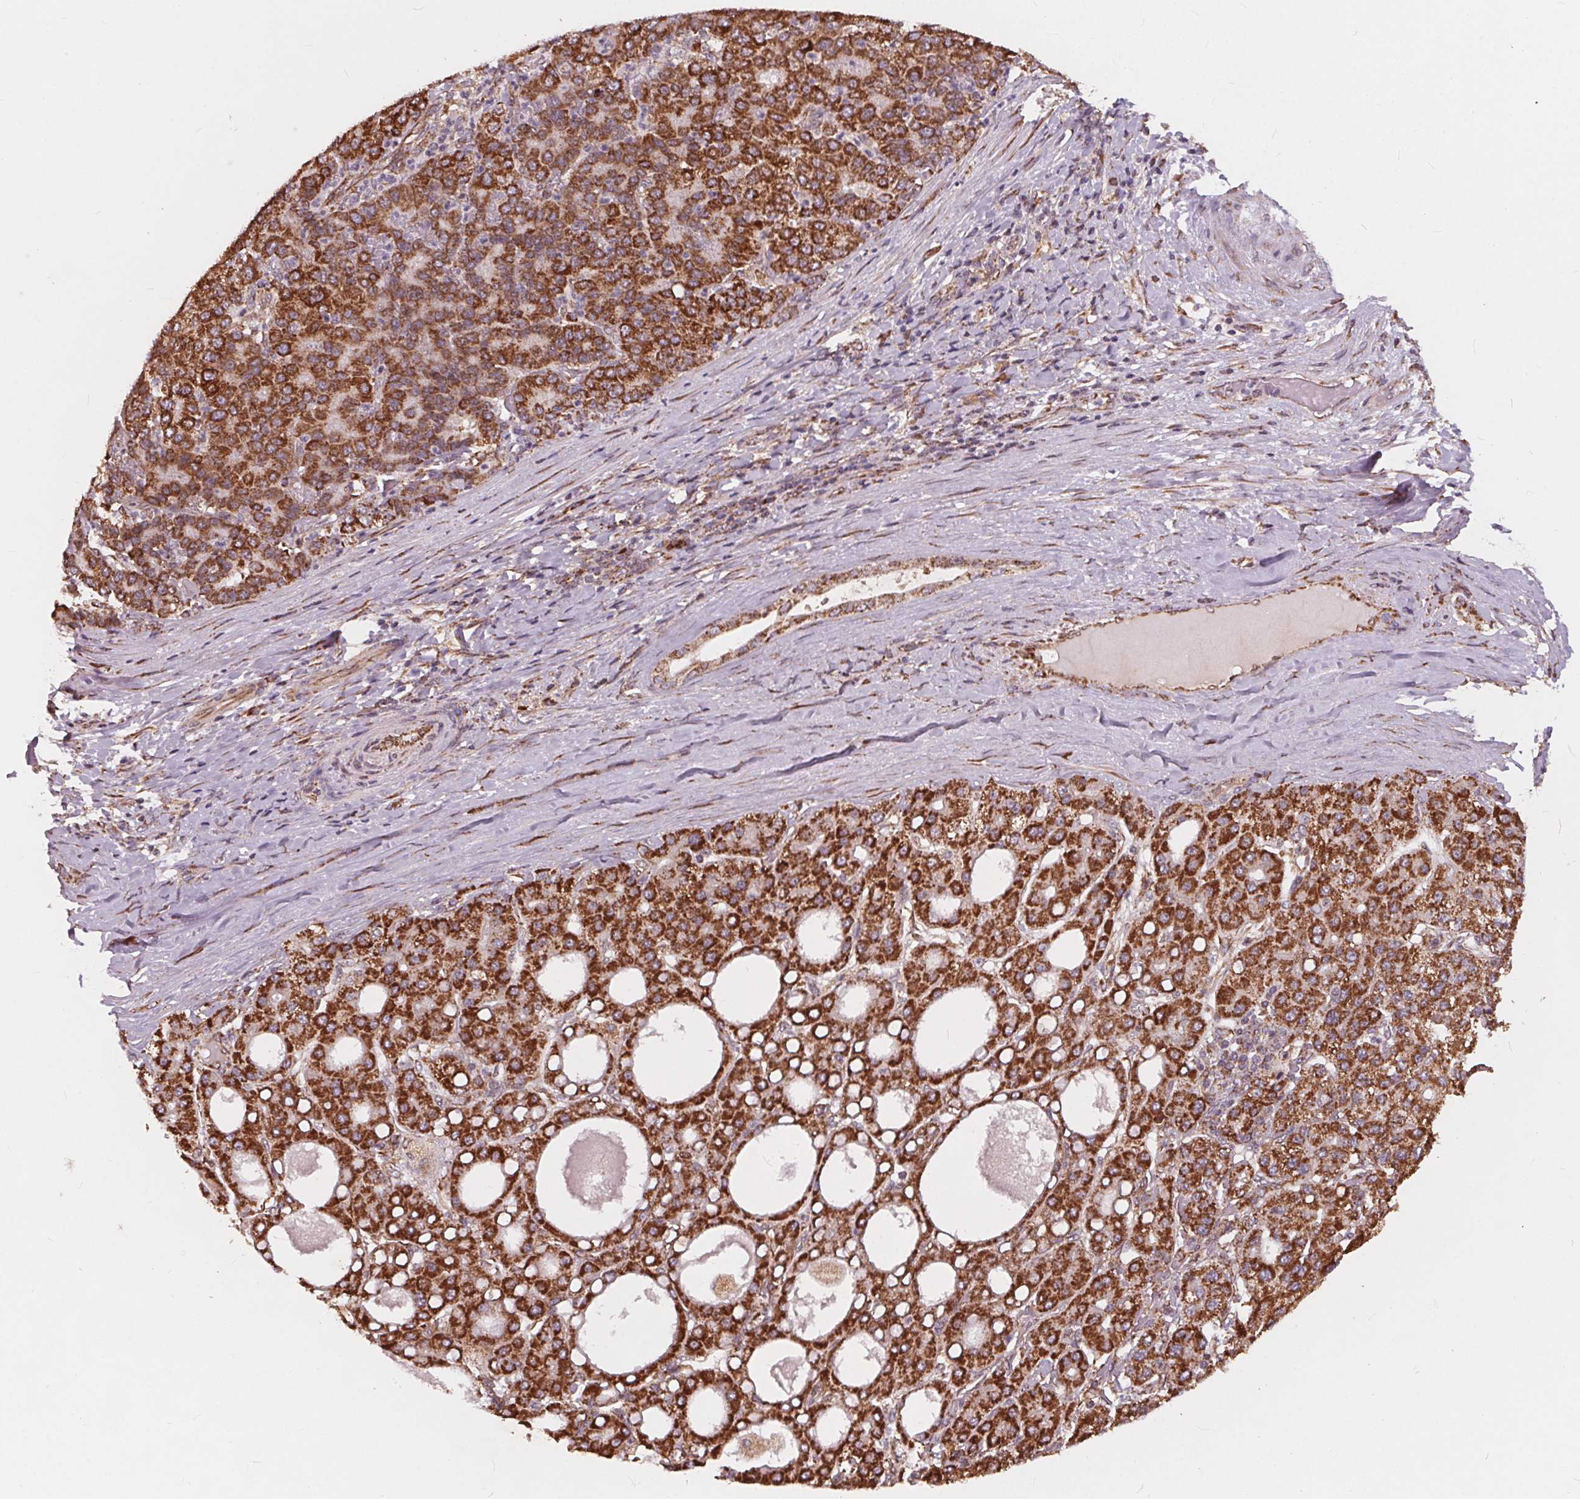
{"staining": {"intensity": "strong", "quantity": ">75%", "location": "cytoplasmic/membranous"}, "tissue": "liver cancer", "cell_type": "Tumor cells", "image_type": "cancer", "snomed": [{"axis": "morphology", "description": "Carcinoma, Hepatocellular, NOS"}, {"axis": "topography", "description": "Liver"}], "caption": "Brown immunohistochemical staining in human hepatocellular carcinoma (liver) exhibits strong cytoplasmic/membranous positivity in approximately >75% of tumor cells. The protein is stained brown, and the nuclei are stained in blue (DAB (3,3'-diaminobenzidine) IHC with brightfield microscopy, high magnification).", "gene": "PLSCR3", "patient": {"sex": "male", "age": 65}}